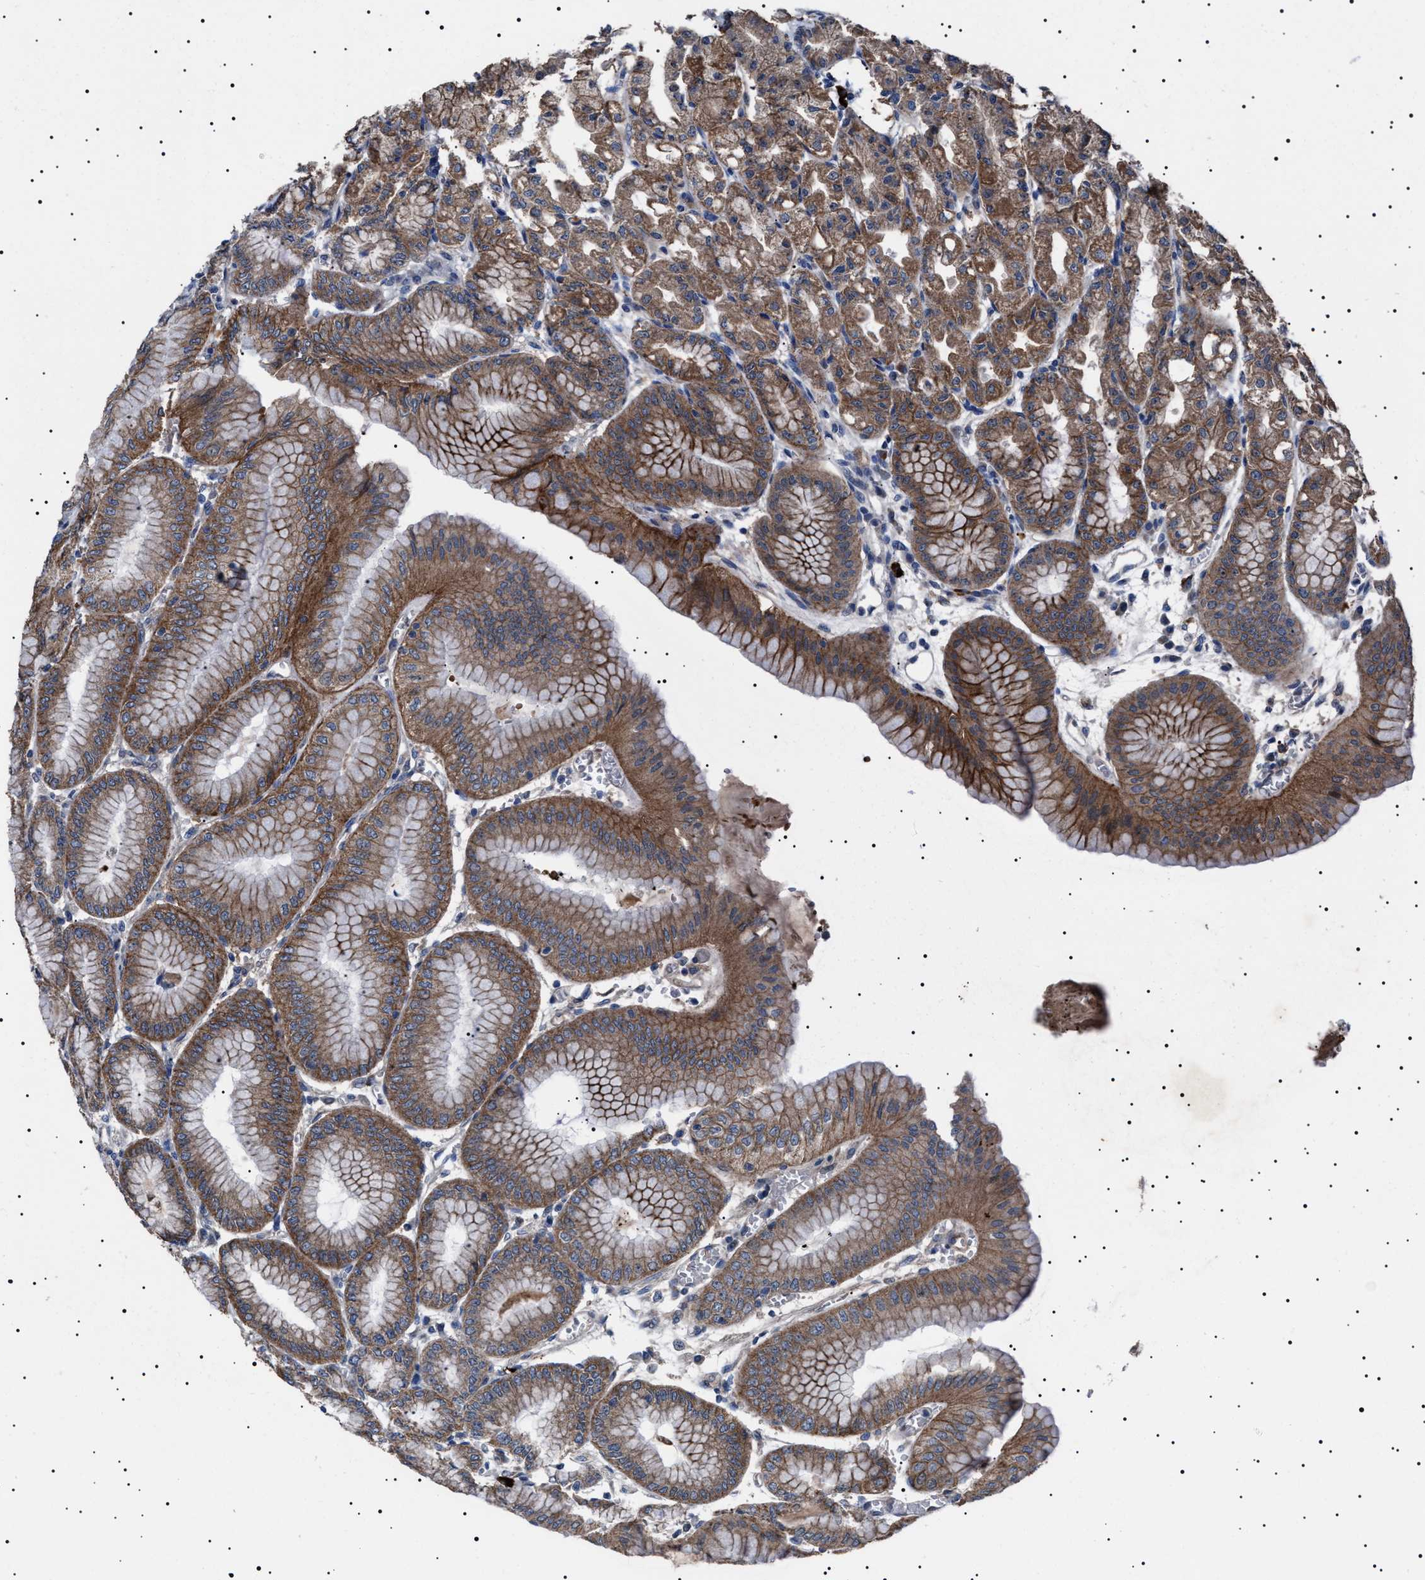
{"staining": {"intensity": "moderate", "quantity": ">75%", "location": "cytoplasmic/membranous"}, "tissue": "stomach", "cell_type": "Glandular cells", "image_type": "normal", "snomed": [{"axis": "morphology", "description": "Normal tissue, NOS"}, {"axis": "topography", "description": "Stomach, lower"}], "caption": "Glandular cells show moderate cytoplasmic/membranous positivity in about >75% of cells in unremarkable stomach.", "gene": "PTRH1", "patient": {"sex": "male", "age": 71}}